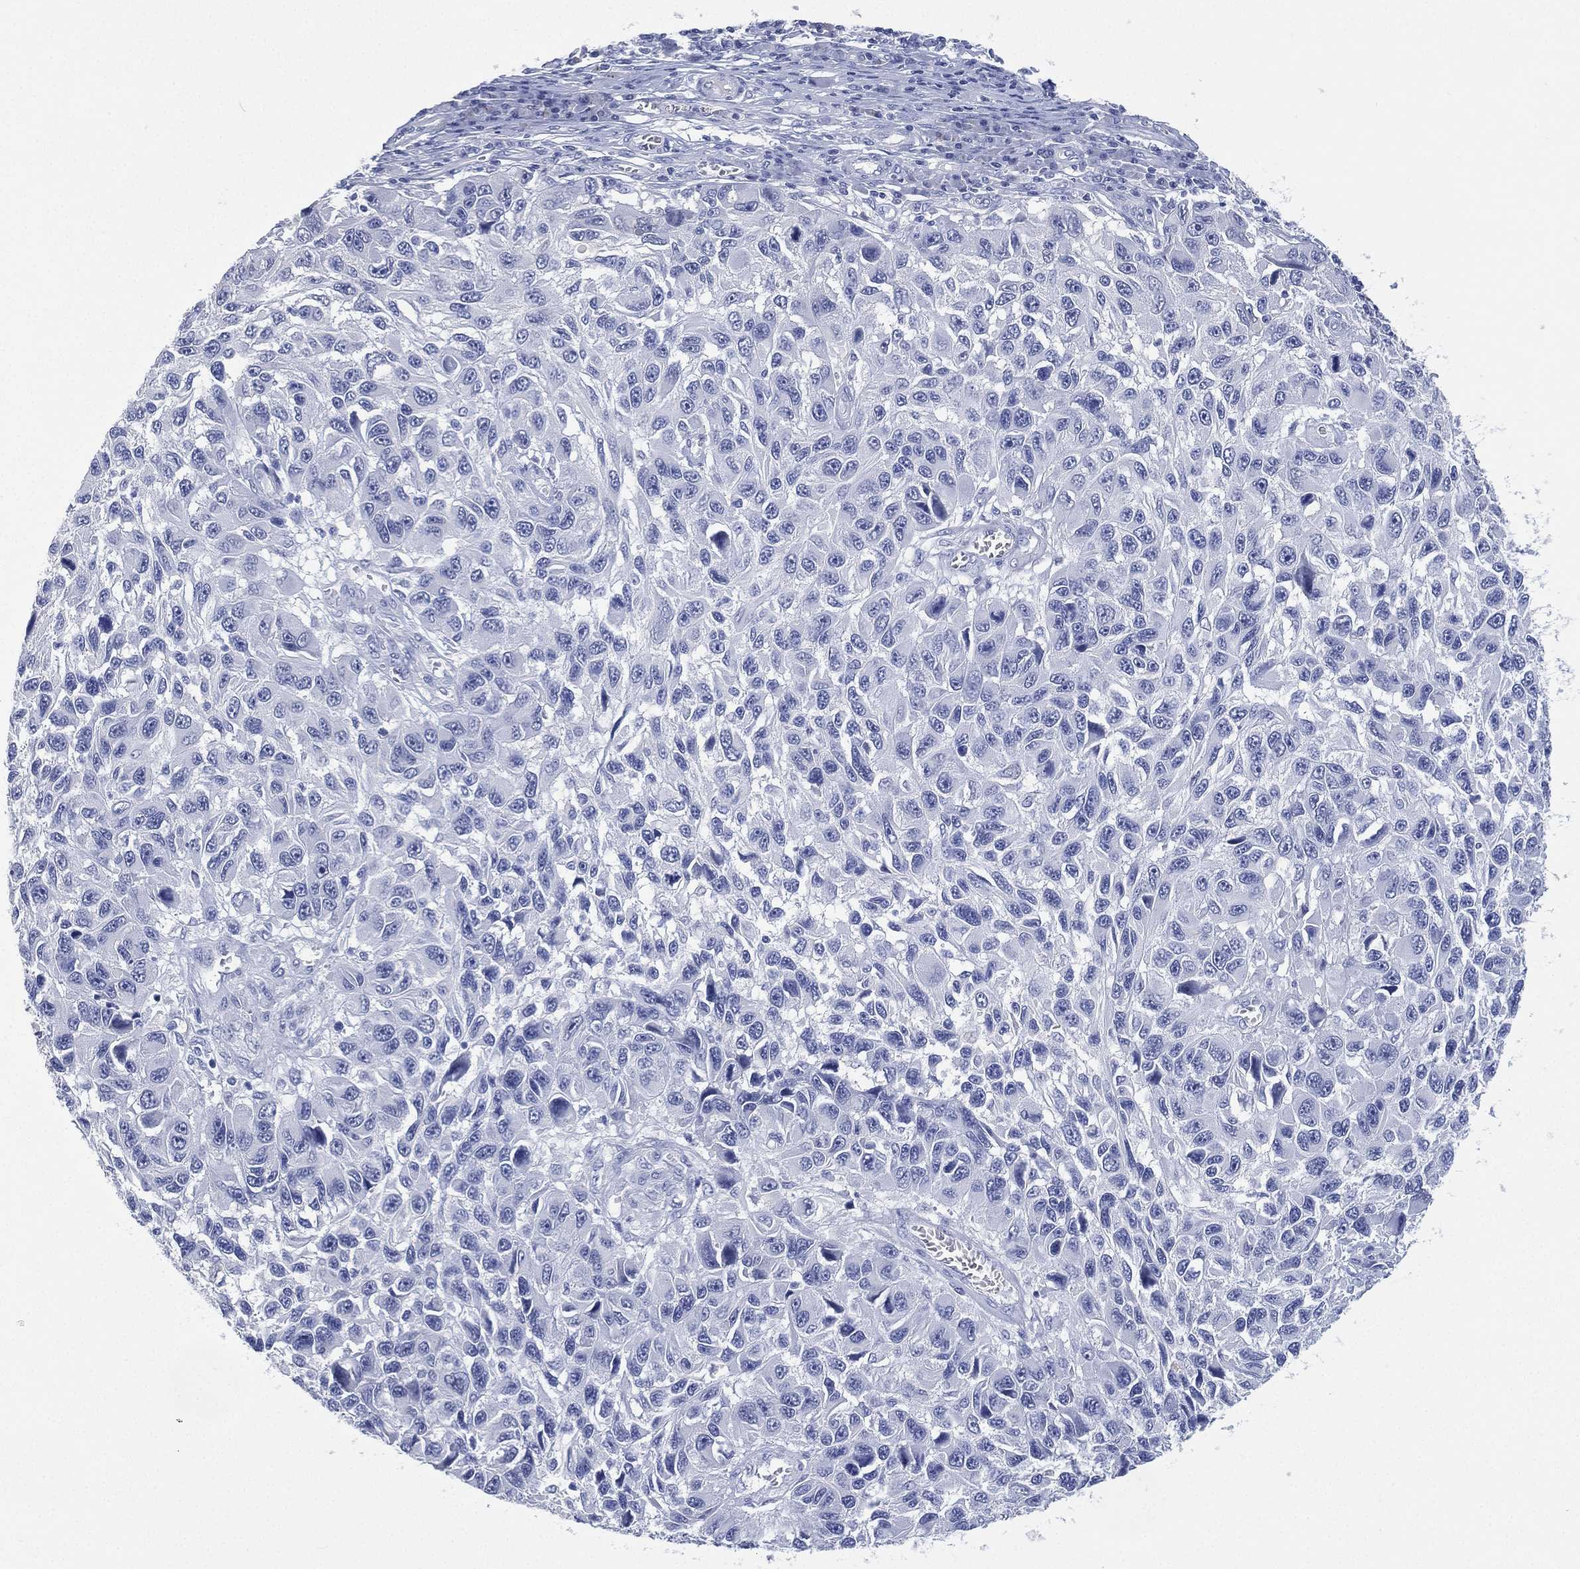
{"staining": {"intensity": "negative", "quantity": "none", "location": "none"}, "tissue": "melanoma", "cell_type": "Tumor cells", "image_type": "cancer", "snomed": [{"axis": "morphology", "description": "Malignant melanoma, NOS"}, {"axis": "topography", "description": "Skin"}], "caption": "Melanoma stained for a protein using IHC reveals no staining tumor cells.", "gene": "FMO1", "patient": {"sex": "male", "age": 53}}